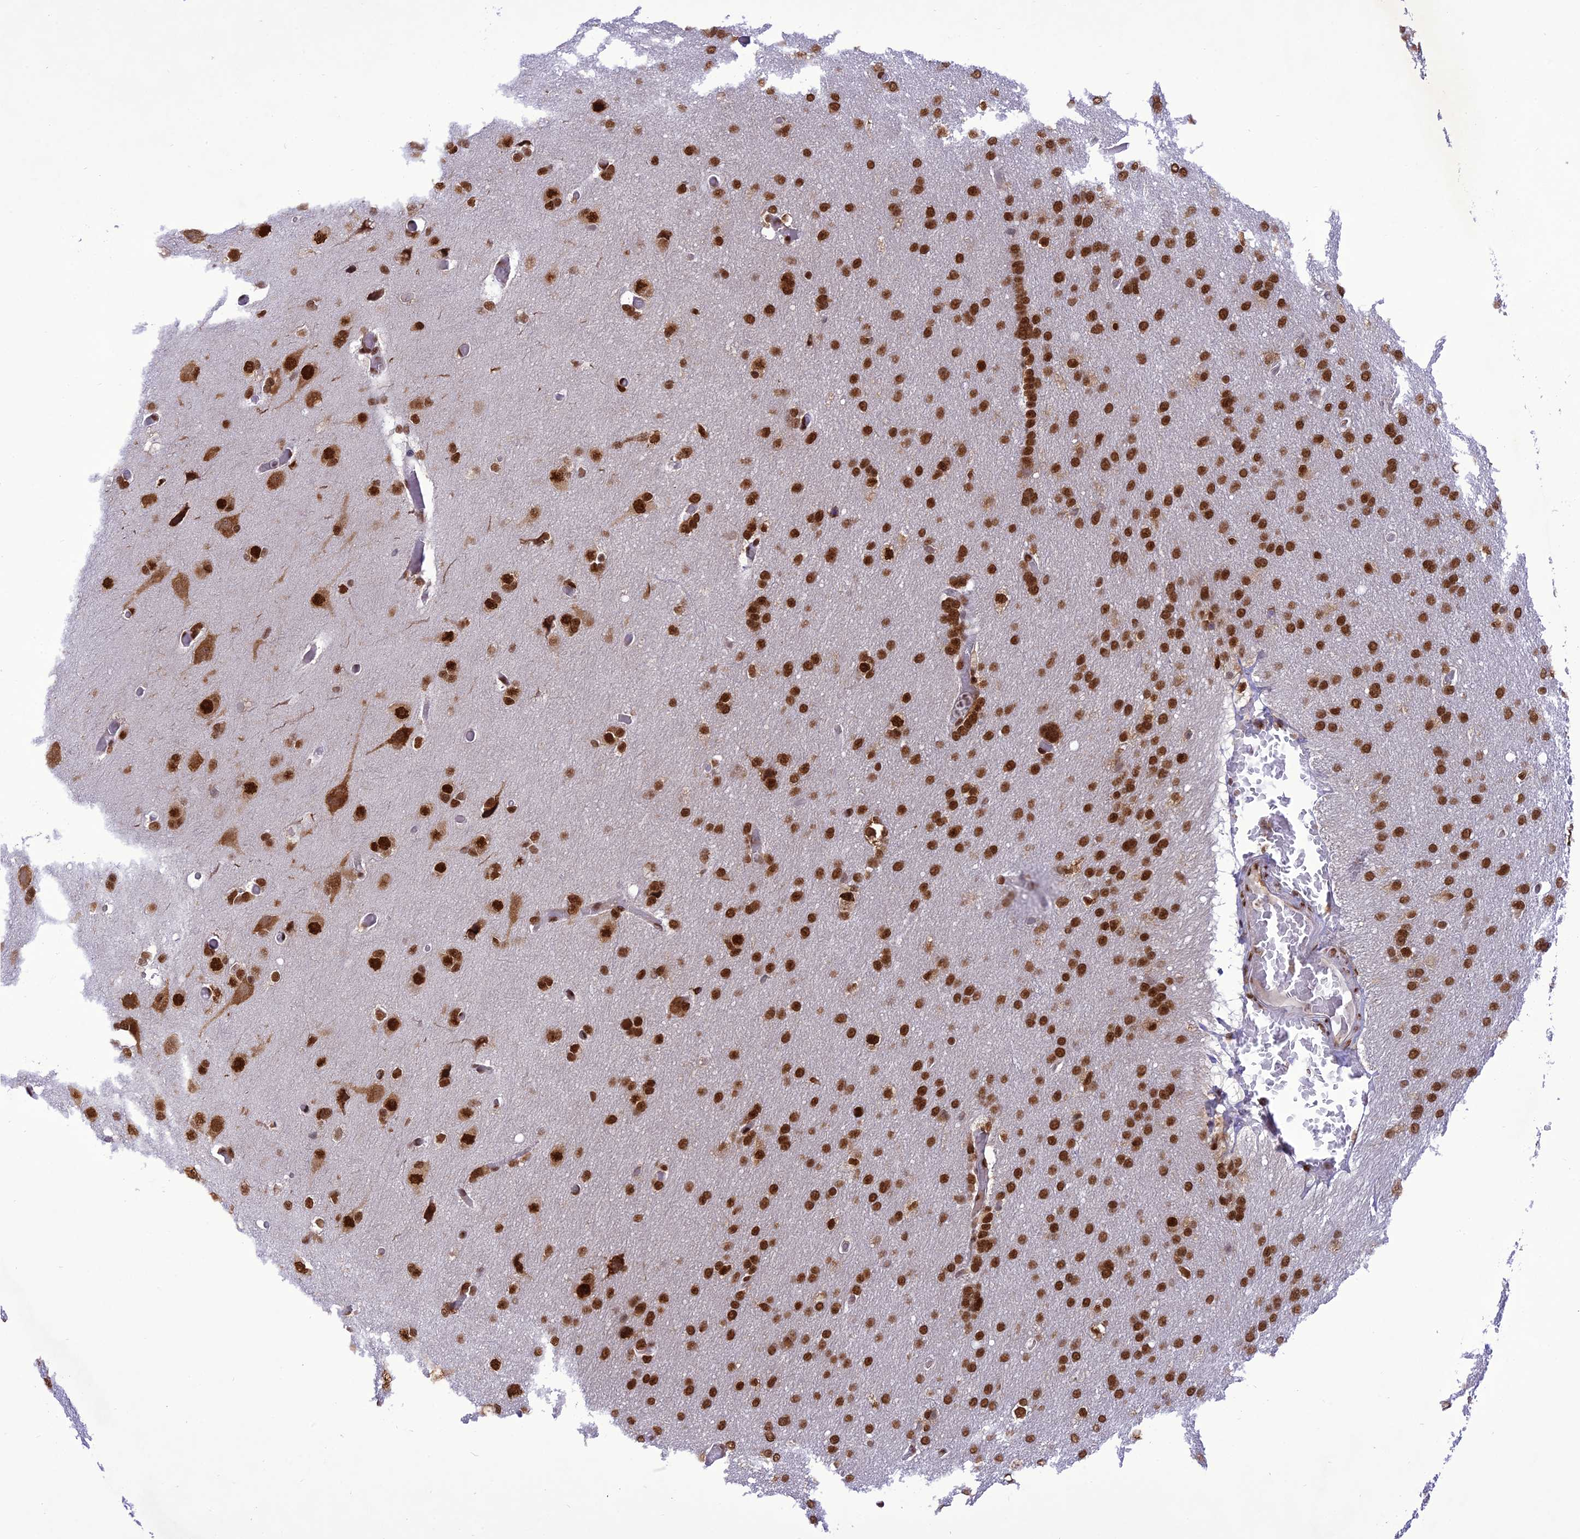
{"staining": {"intensity": "strong", "quantity": ">75%", "location": "nuclear"}, "tissue": "glioma", "cell_type": "Tumor cells", "image_type": "cancer", "snomed": [{"axis": "morphology", "description": "Glioma, malignant, High grade"}, {"axis": "topography", "description": "Cerebral cortex"}], "caption": "The image exhibits staining of malignant glioma (high-grade), revealing strong nuclear protein positivity (brown color) within tumor cells.", "gene": "DDX1", "patient": {"sex": "female", "age": 36}}